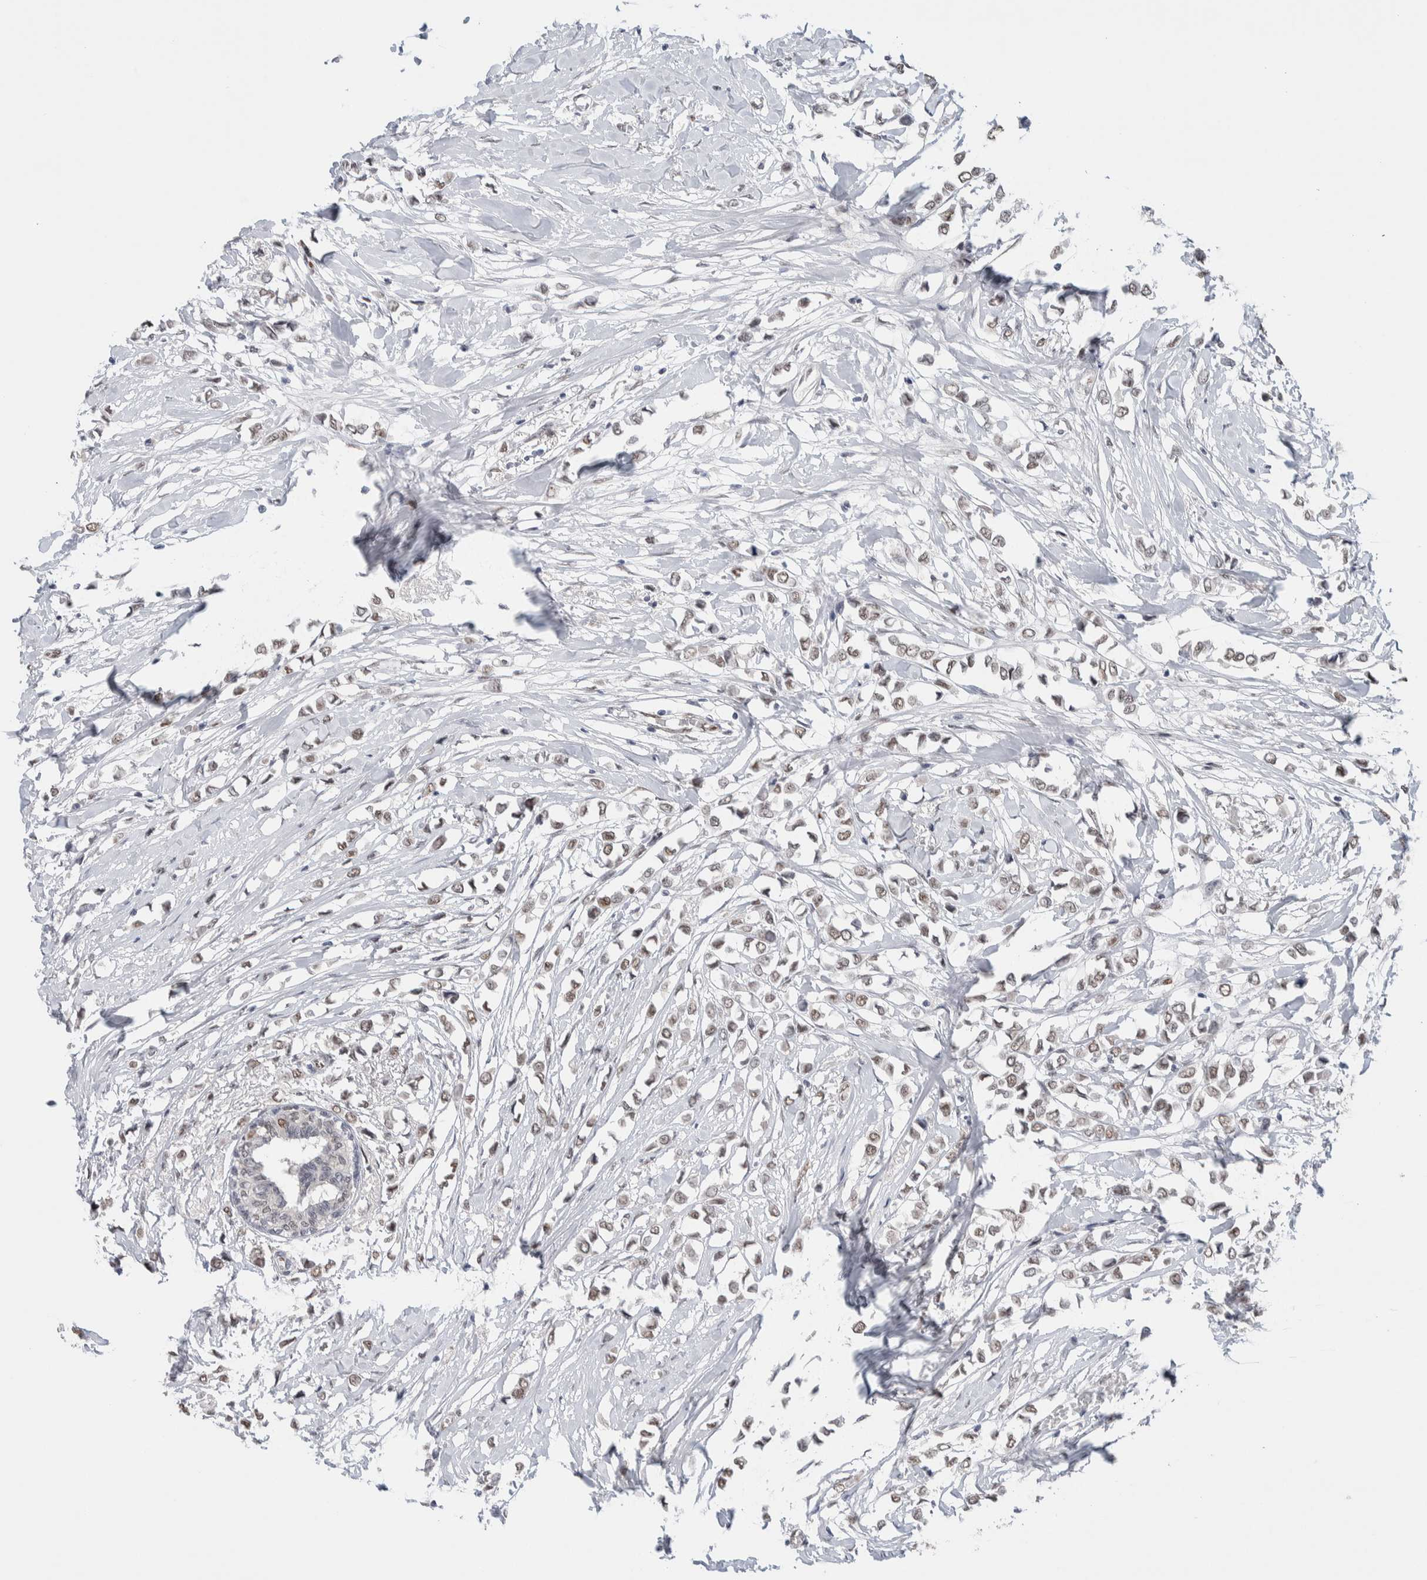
{"staining": {"intensity": "weak", "quantity": ">75%", "location": "nuclear"}, "tissue": "breast cancer", "cell_type": "Tumor cells", "image_type": "cancer", "snomed": [{"axis": "morphology", "description": "Lobular carcinoma"}, {"axis": "topography", "description": "Breast"}], "caption": "This is a photomicrograph of immunohistochemistry staining of breast lobular carcinoma, which shows weak staining in the nuclear of tumor cells.", "gene": "PRMT1", "patient": {"sex": "female", "age": 51}}